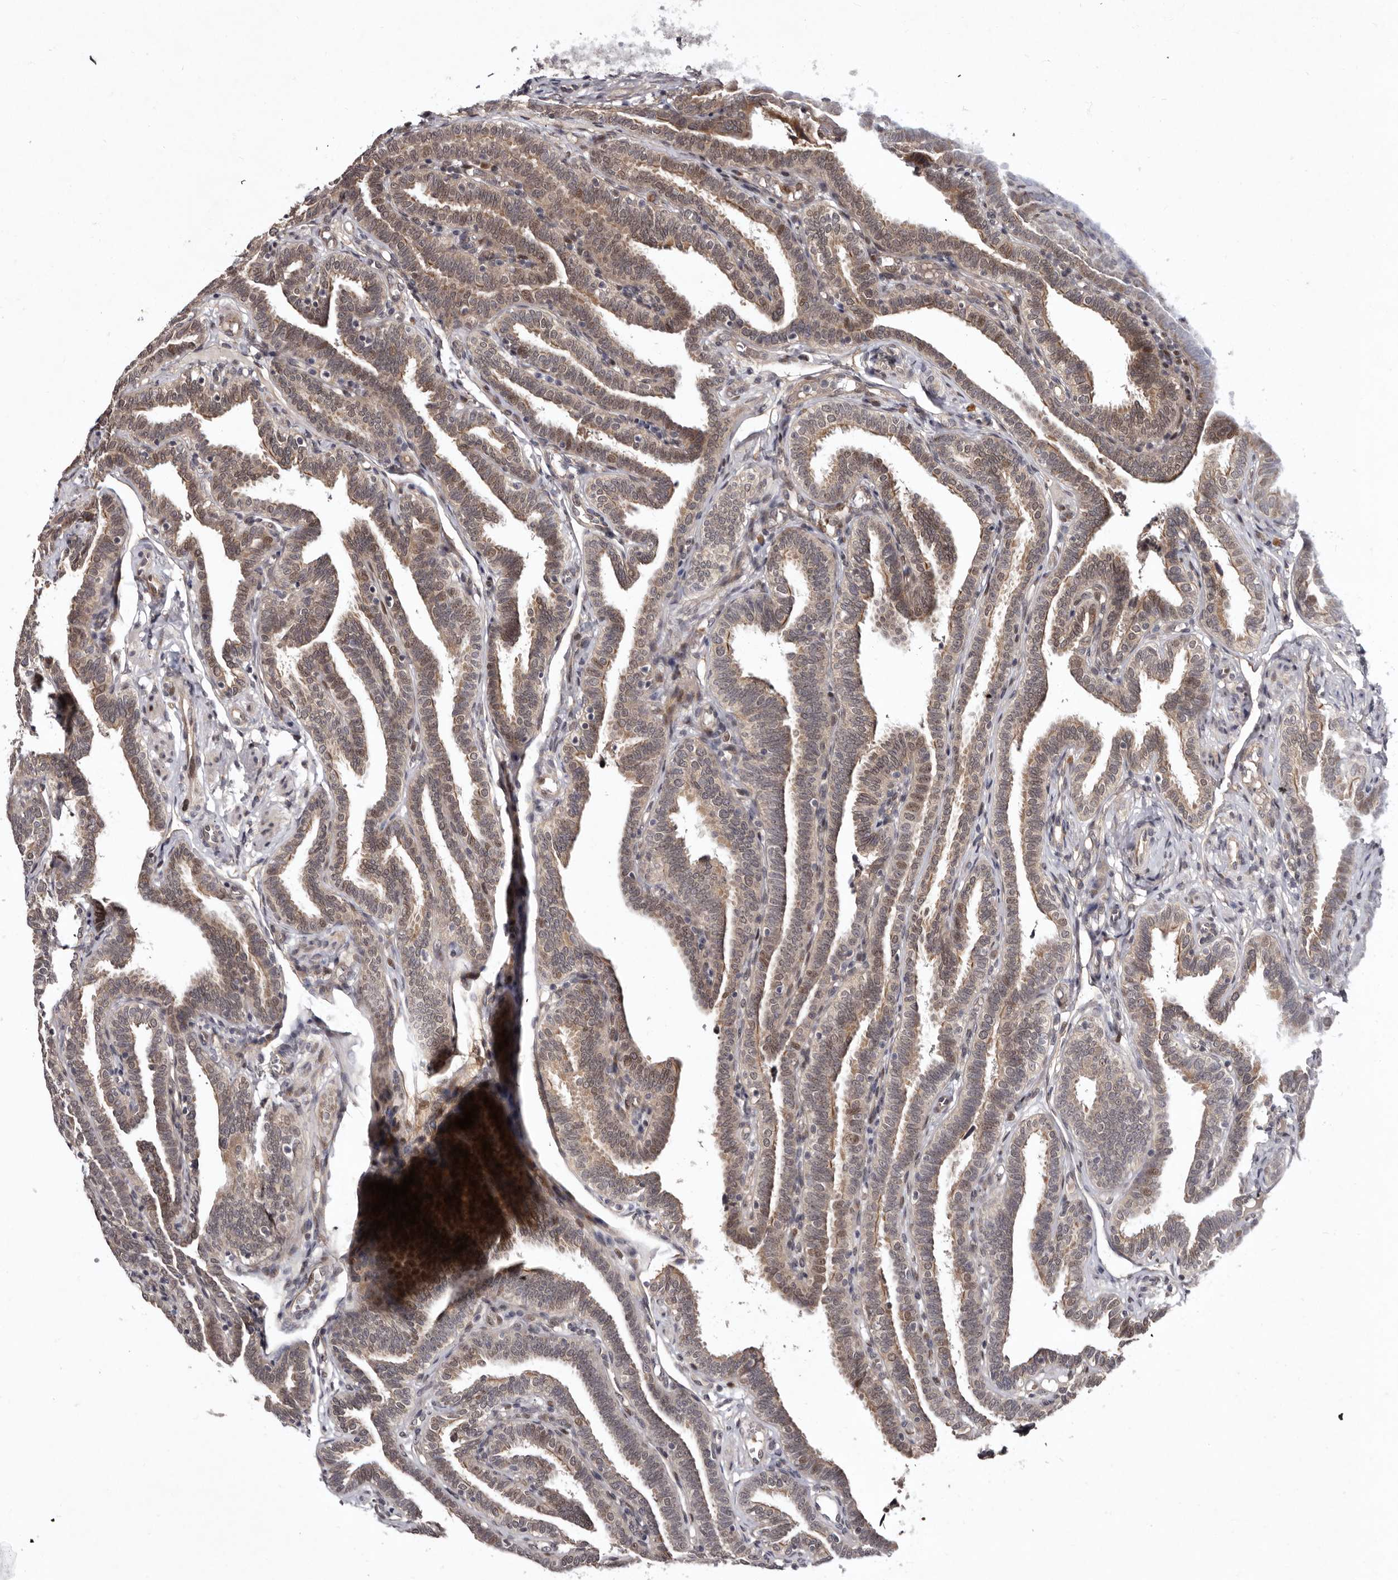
{"staining": {"intensity": "moderate", "quantity": ">75%", "location": "cytoplasmic/membranous,nuclear"}, "tissue": "fallopian tube", "cell_type": "Glandular cells", "image_type": "normal", "snomed": [{"axis": "morphology", "description": "Normal tissue, NOS"}, {"axis": "topography", "description": "Fallopian tube"}], "caption": "Fallopian tube stained with immunohistochemistry (IHC) shows moderate cytoplasmic/membranous,nuclear expression in approximately >75% of glandular cells. (brown staining indicates protein expression, while blue staining denotes nuclei).", "gene": "ABL1", "patient": {"sex": "female", "age": 39}}